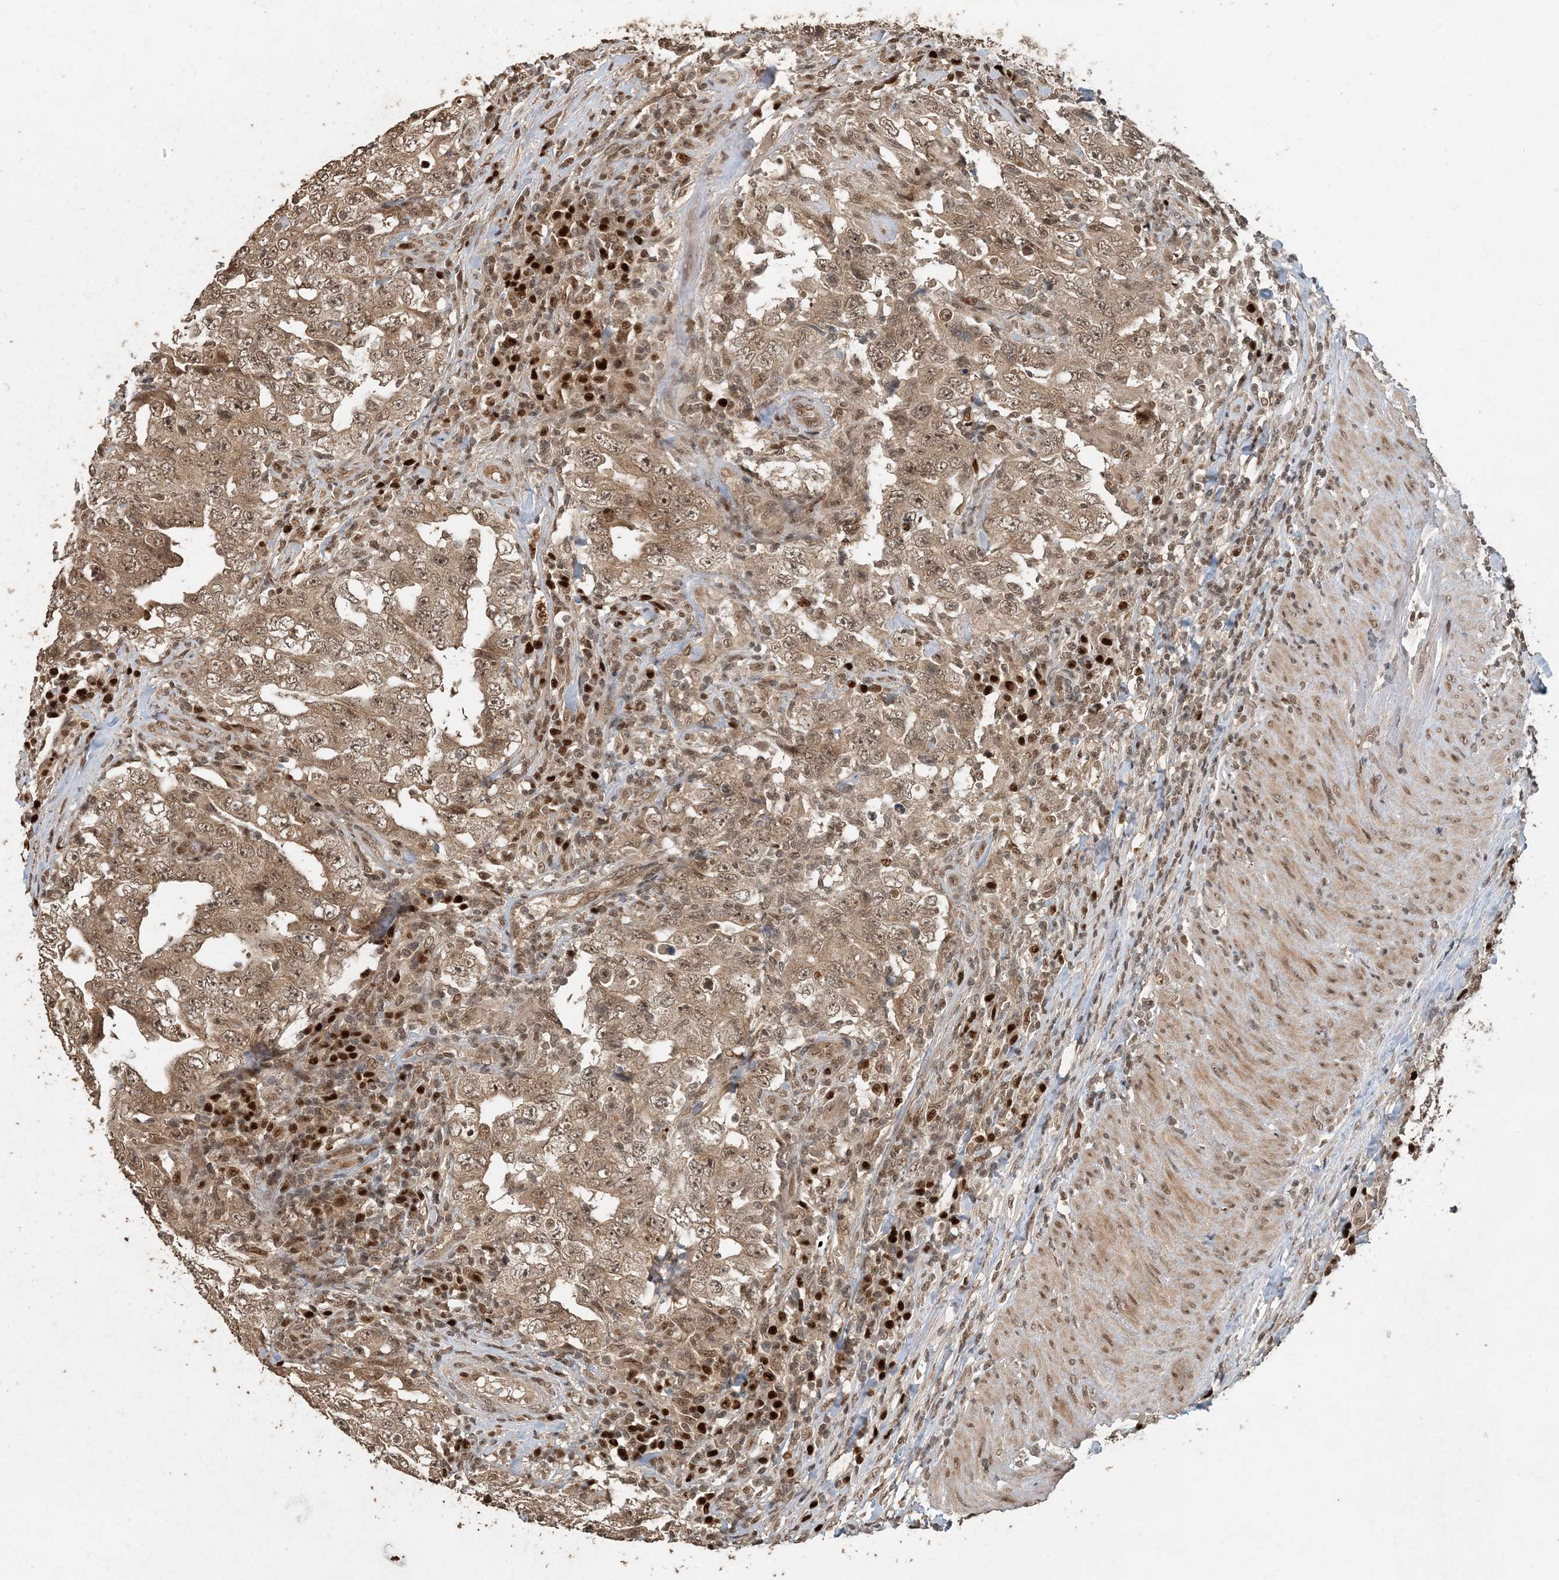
{"staining": {"intensity": "moderate", "quantity": ">75%", "location": "cytoplasmic/membranous,nuclear"}, "tissue": "testis cancer", "cell_type": "Tumor cells", "image_type": "cancer", "snomed": [{"axis": "morphology", "description": "Carcinoma, Embryonal, NOS"}, {"axis": "topography", "description": "Testis"}], "caption": "Moderate cytoplasmic/membranous and nuclear expression is identified in approximately >75% of tumor cells in testis embryonal carcinoma.", "gene": "ATP13A2", "patient": {"sex": "male", "age": 26}}